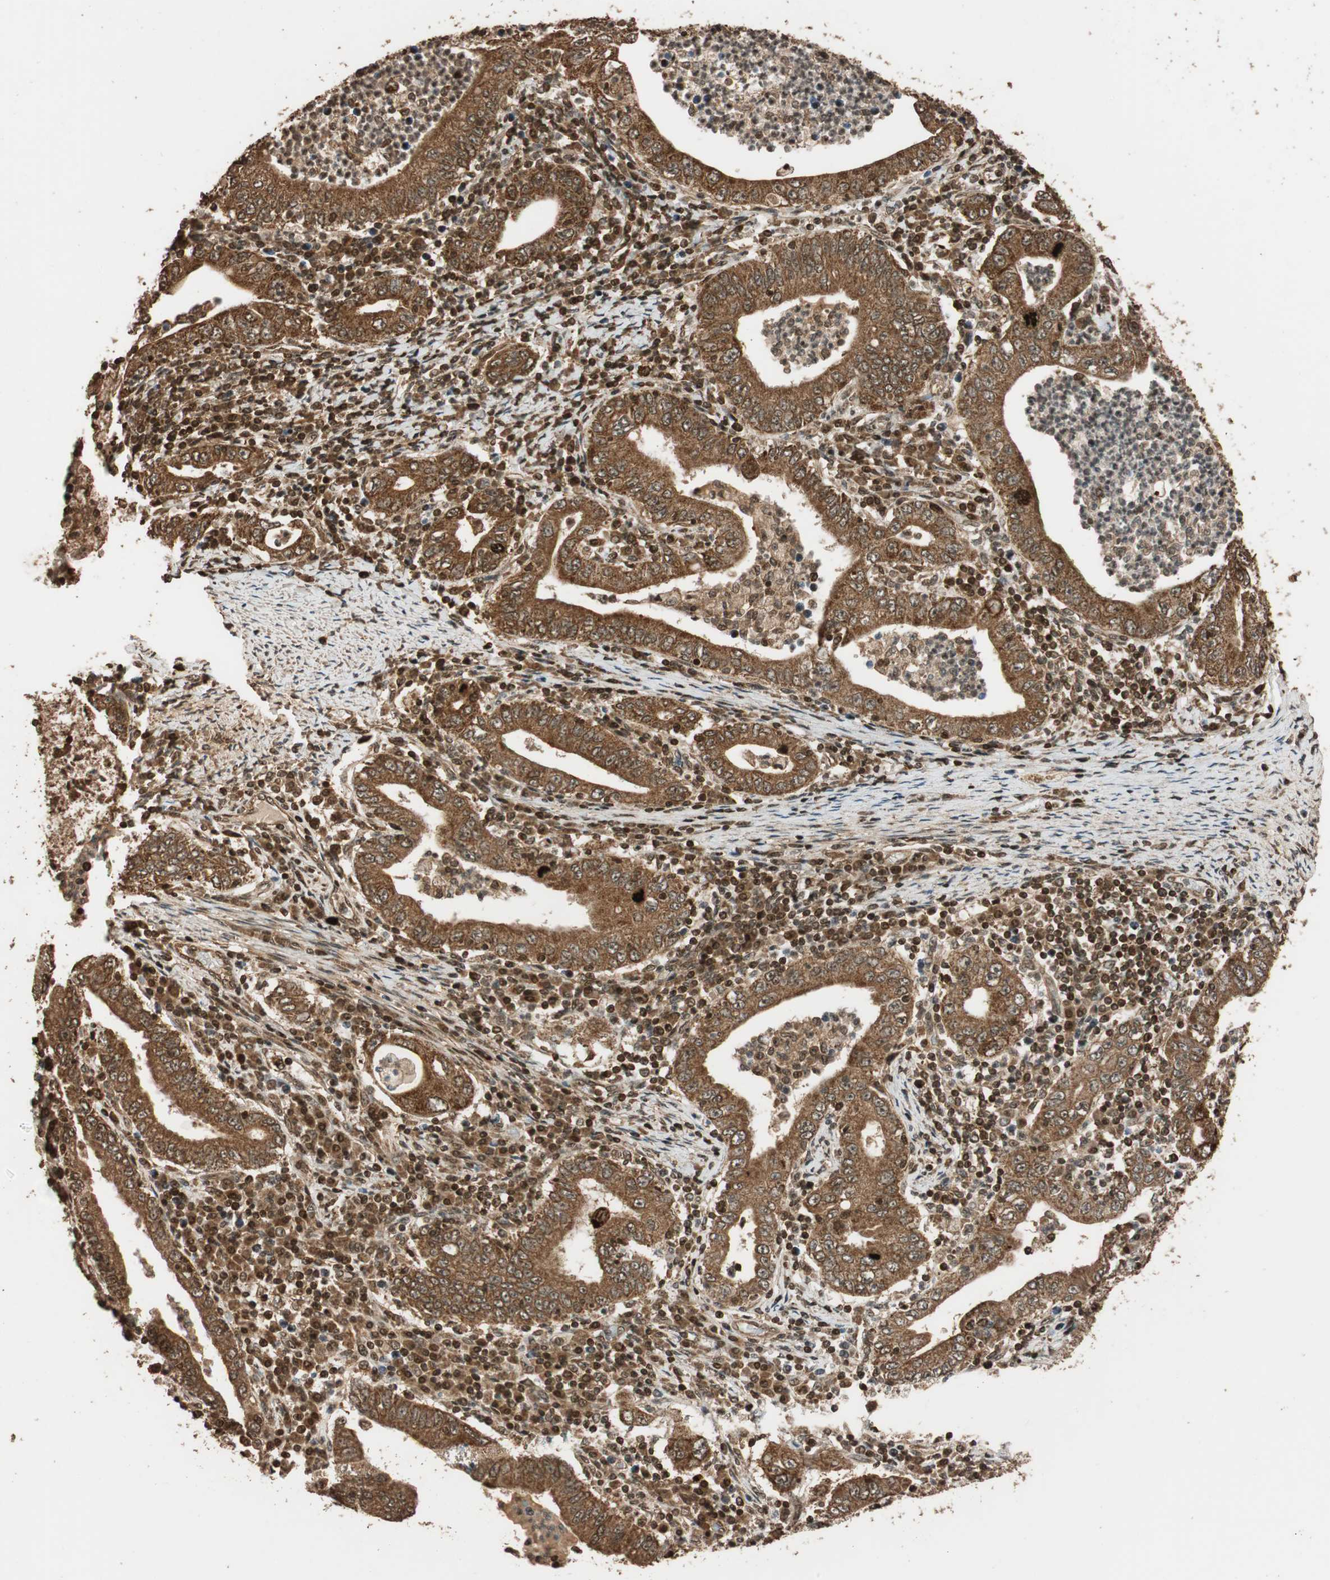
{"staining": {"intensity": "moderate", "quantity": ">75%", "location": "cytoplasmic/membranous"}, "tissue": "stomach cancer", "cell_type": "Tumor cells", "image_type": "cancer", "snomed": [{"axis": "morphology", "description": "Normal tissue, NOS"}, {"axis": "morphology", "description": "Adenocarcinoma, NOS"}, {"axis": "topography", "description": "Esophagus"}, {"axis": "topography", "description": "Stomach, upper"}, {"axis": "topography", "description": "Peripheral nerve tissue"}], "caption": "Immunohistochemical staining of stomach adenocarcinoma displays medium levels of moderate cytoplasmic/membranous expression in about >75% of tumor cells. (DAB (3,3'-diaminobenzidine) IHC with brightfield microscopy, high magnification).", "gene": "ALKBH5", "patient": {"sex": "male", "age": 62}}